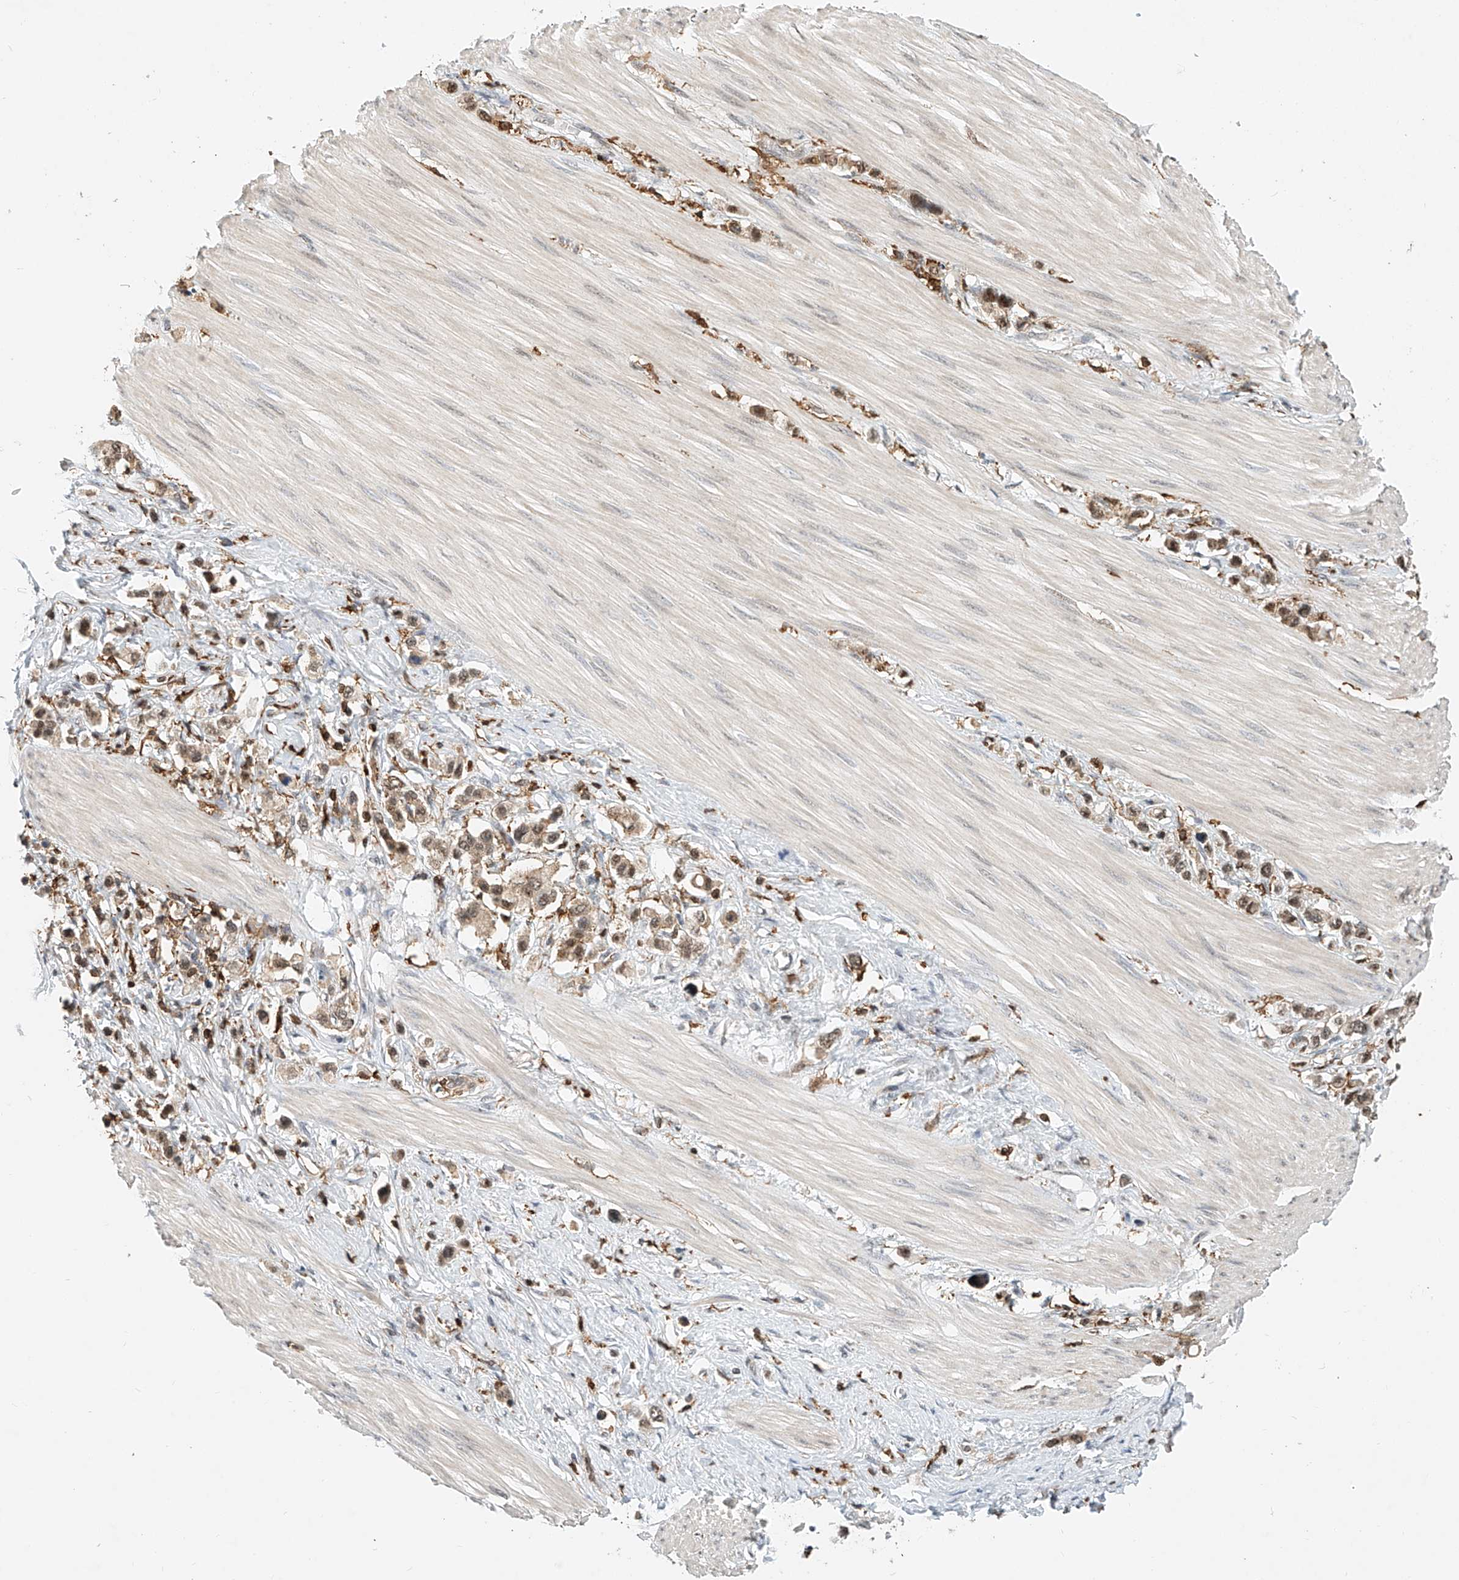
{"staining": {"intensity": "moderate", "quantity": ">75%", "location": "nuclear"}, "tissue": "stomach cancer", "cell_type": "Tumor cells", "image_type": "cancer", "snomed": [{"axis": "morphology", "description": "Adenocarcinoma, NOS"}, {"axis": "topography", "description": "Stomach"}], "caption": "A brown stain highlights moderate nuclear positivity of a protein in stomach adenocarcinoma tumor cells.", "gene": "MICAL1", "patient": {"sex": "female", "age": 65}}